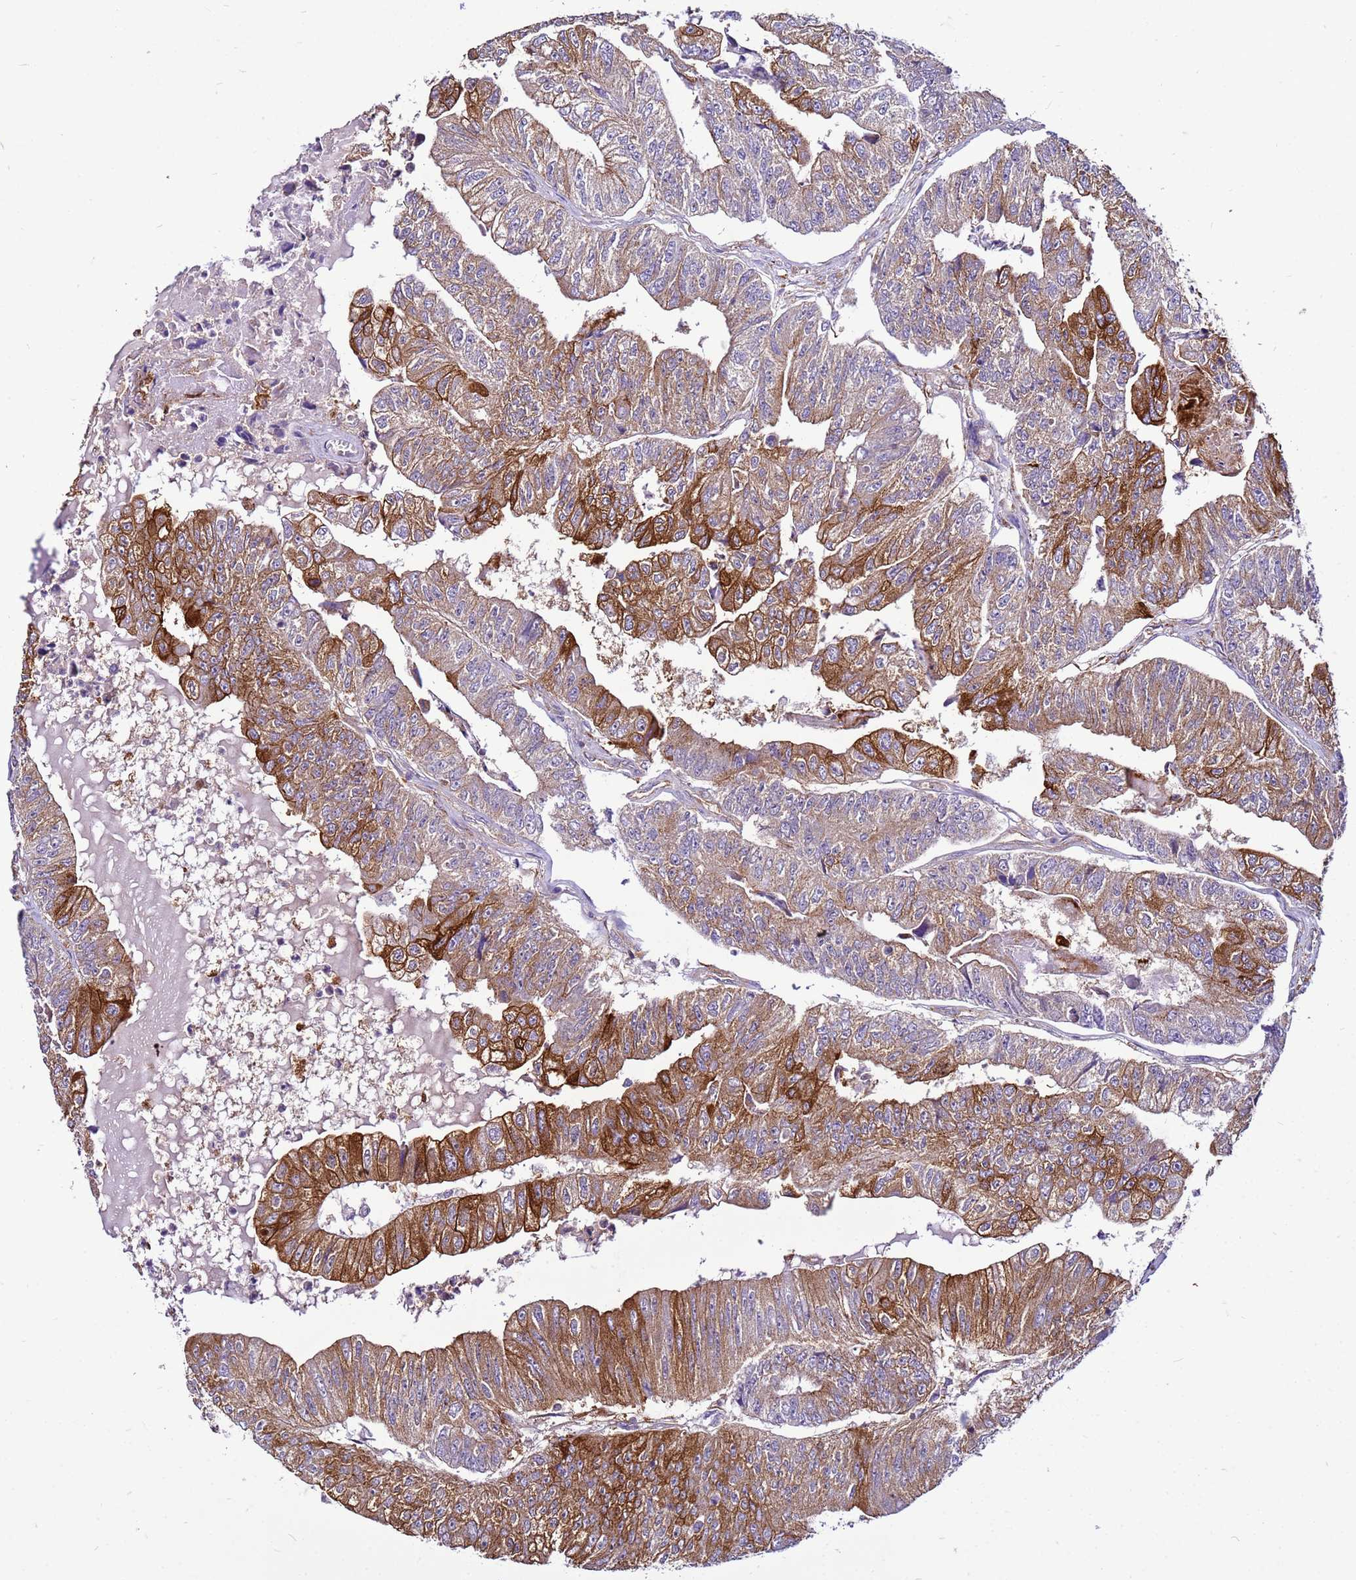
{"staining": {"intensity": "moderate", "quantity": ">75%", "location": "cytoplasmic/membranous"}, "tissue": "colorectal cancer", "cell_type": "Tumor cells", "image_type": "cancer", "snomed": [{"axis": "morphology", "description": "Adenocarcinoma, NOS"}, {"axis": "topography", "description": "Colon"}], "caption": "Immunohistochemistry (IHC) staining of colorectal cancer, which reveals medium levels of moderate cytoplasmic/membranous expression in about >75% of tumor cells indicating moderate cytoplasmic/membranous protein expression. The staining was performed using DAB (brown) for protein detection and nuclei were counterstained in hematoxylin (blue).", "gene": "PKD1", "patient": {"sex": "female", "age": 67}}